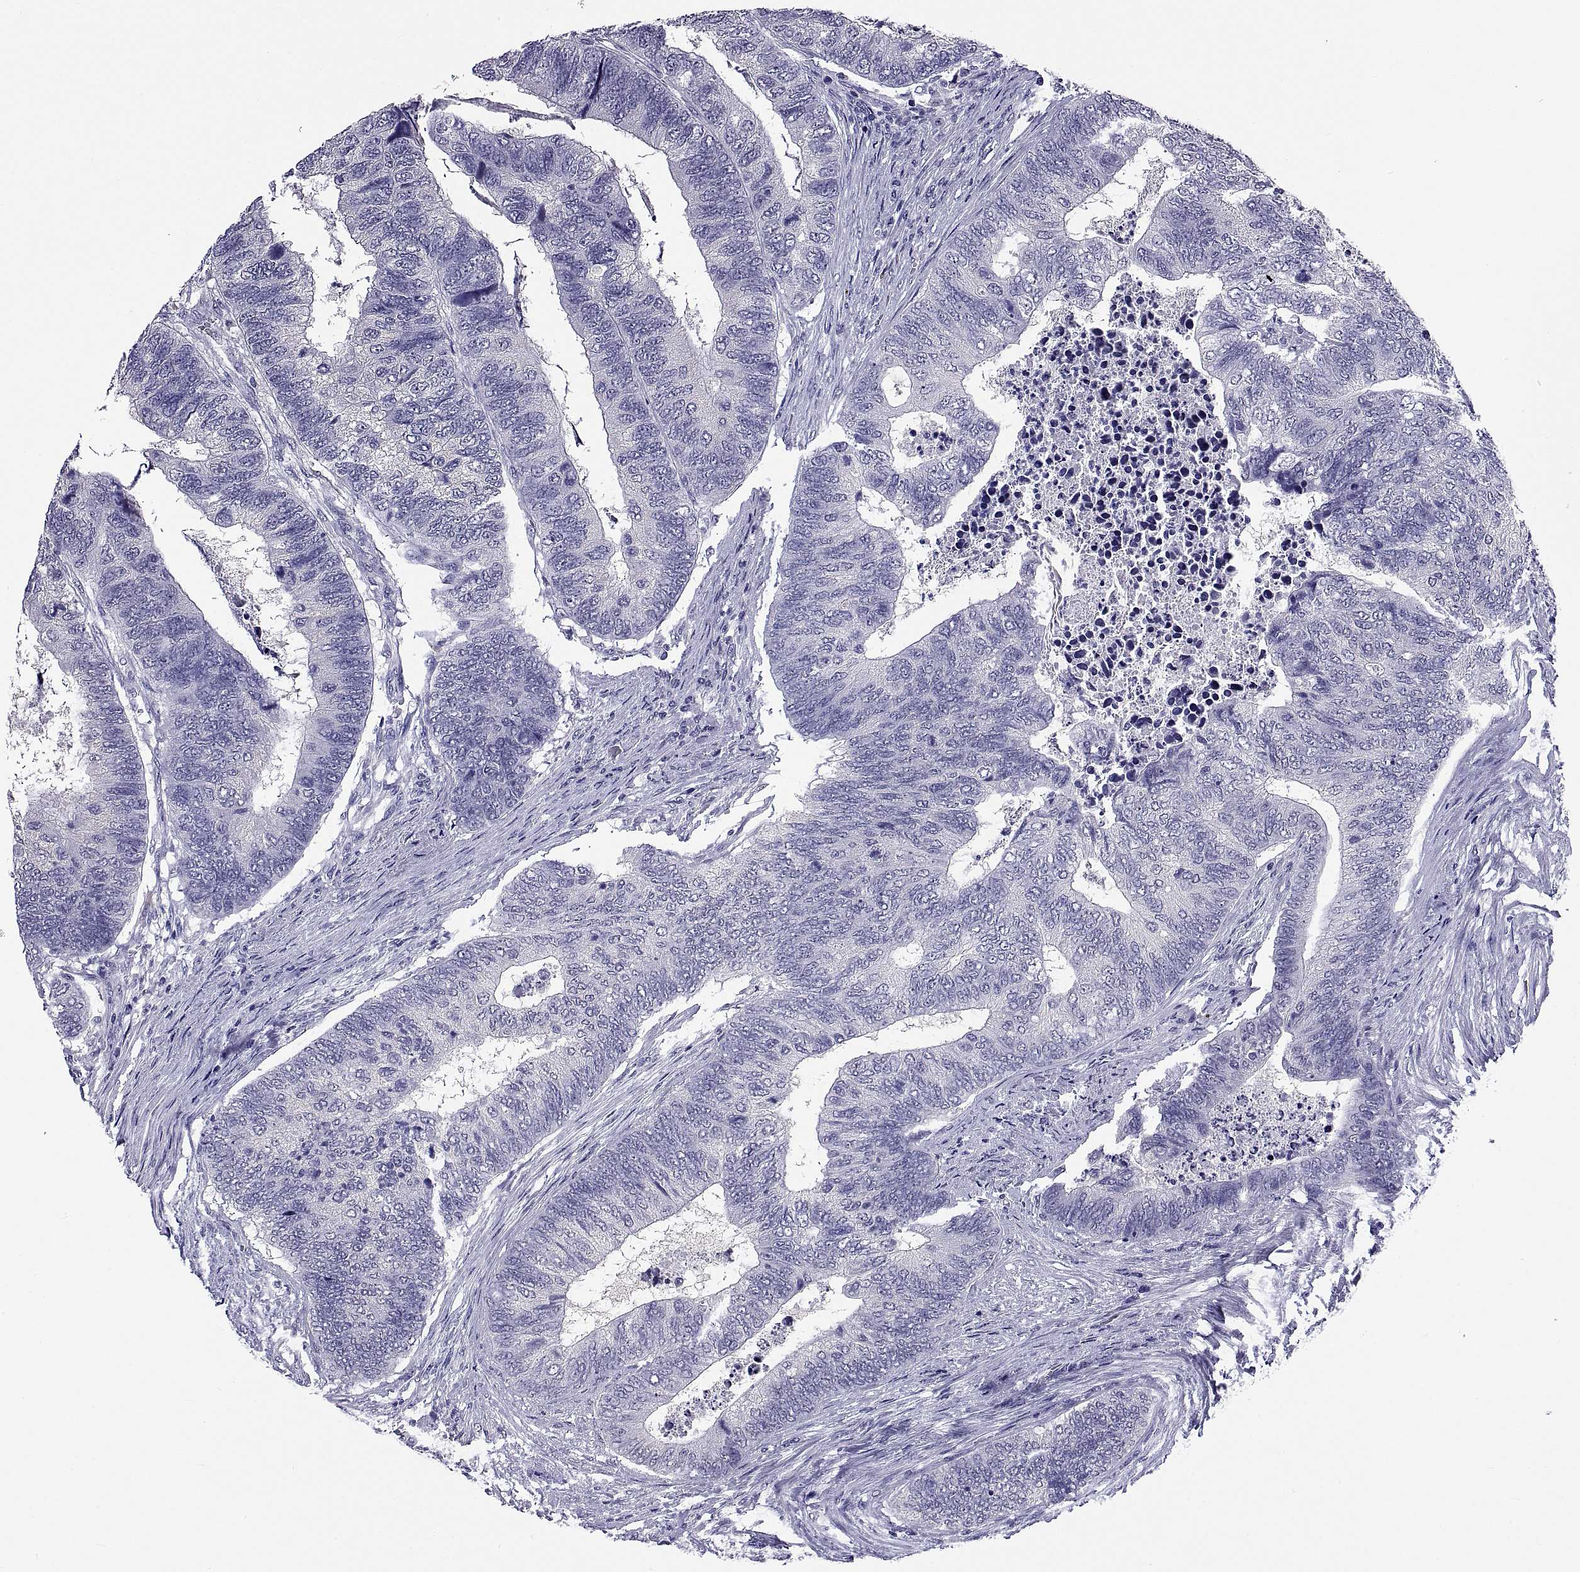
{"staining": {"intensity": "negative", "quantity": "none", "location": "none"}, "tissue": "colorectal cancer", "cell_type": "Tumor cells", "image_type": "cancer", "snomed": [{"axis": "morphology", "description": "Adenocarcinoma, NOS"}, {"axis": "topography", "description": "Colon"}], "caption": "Immunohistochemistry (IHC) image of neoplastic tissue: adenocarcinoma (colorectal) stained with DAB demonstrates no significant protein expression in tumor cells. Nuclei are stained in blue.", "gene": "TGFBR3L", "patient": {"sex": "female", "age": 67}}